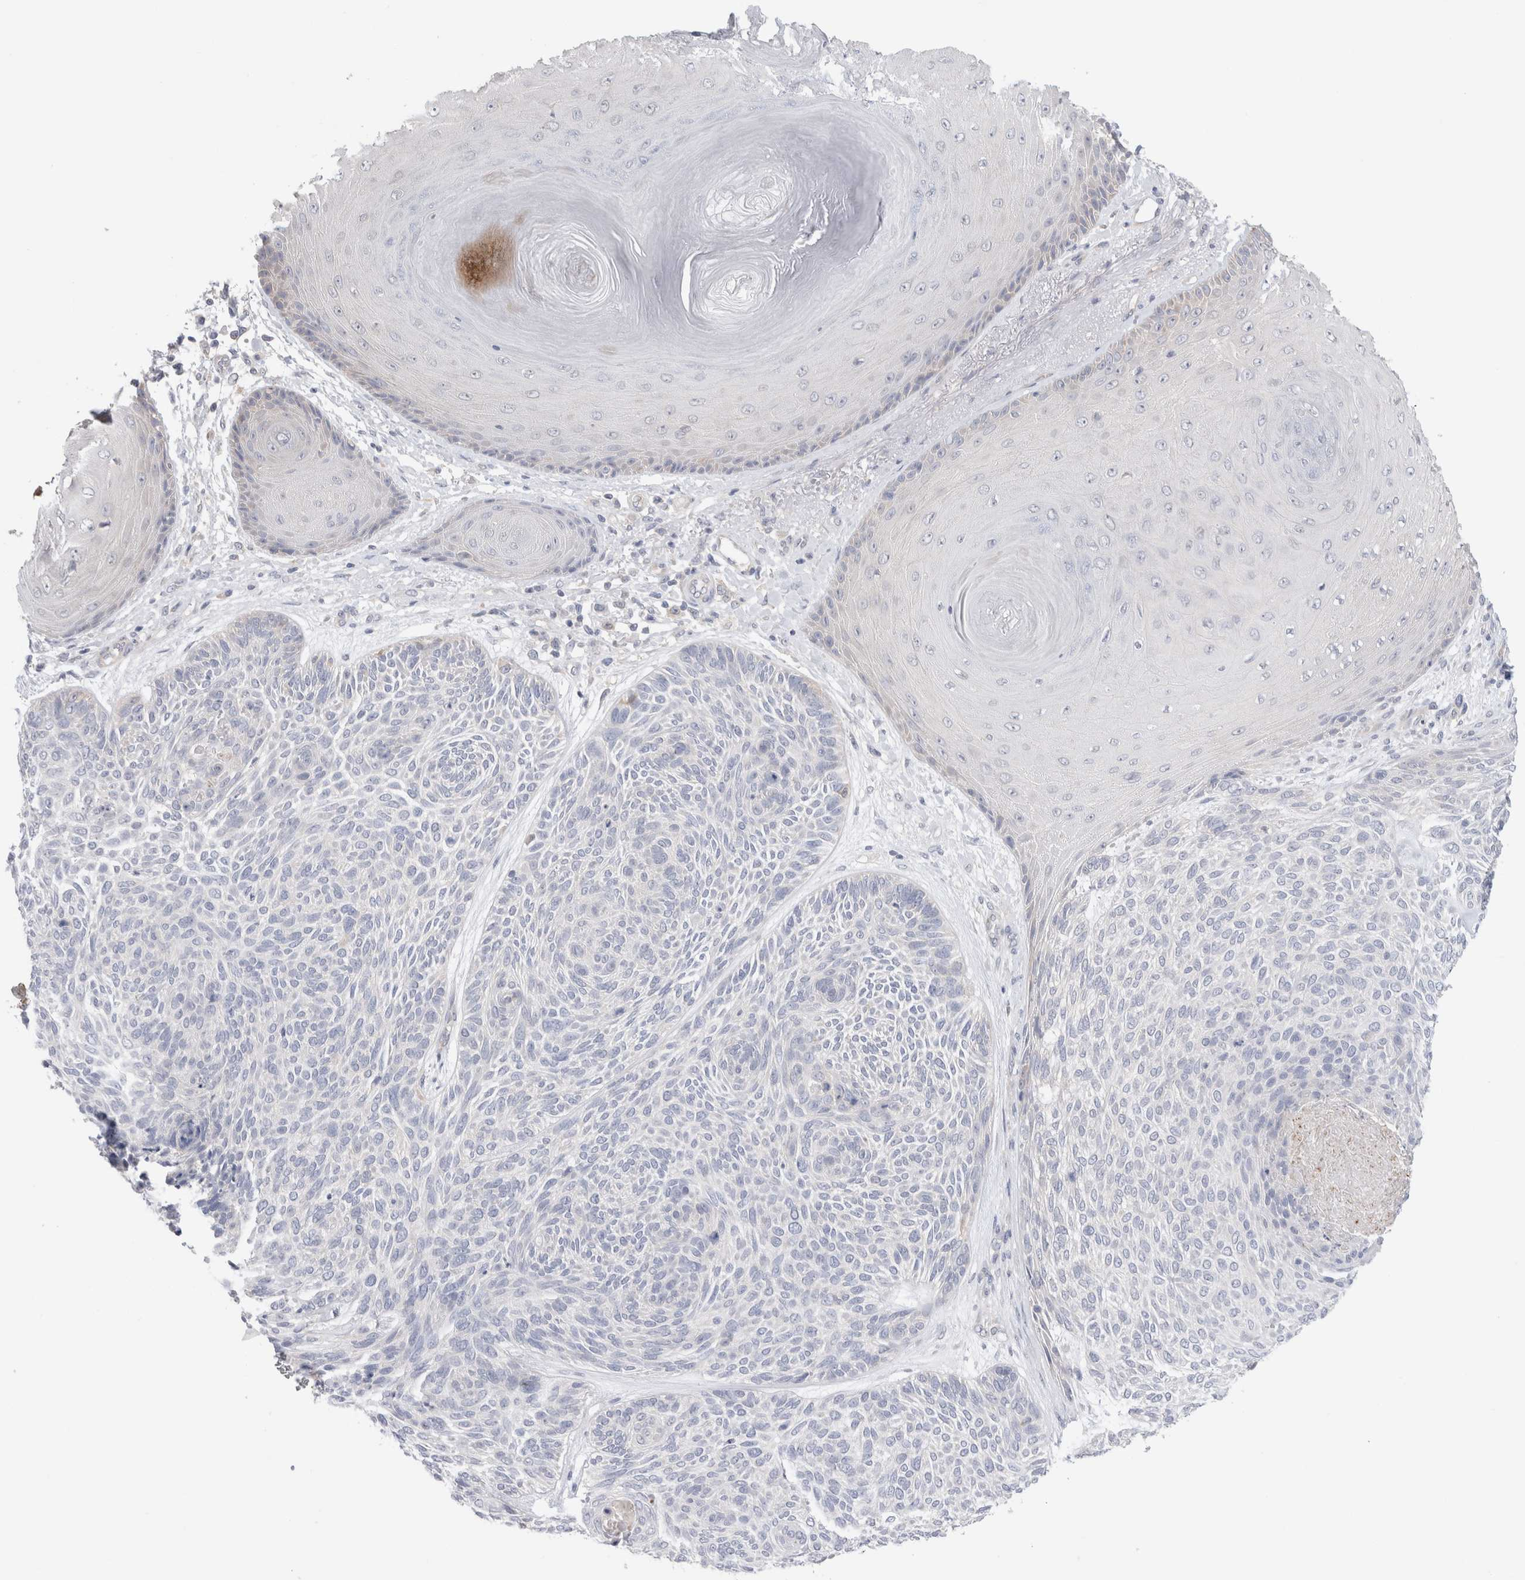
{"staining": {"intensity": "negative", "quantity": "none", "location": "none"}, "tissue": "skin cancer", "cell_type": "Tumor cells", "image_type": "cancer", "snomed": [{"axis": "morphology", "description": "Basal cell carcinoma"}, {"axis": "topography", "description": "Skin"}], "caption": "A photomicrograph of skin basal cell carcinoma stained for a protein reveals no brown staining in tumor cells. Brightfield microscopy of immunohistochemistry (IHC) stained with DAB (3,3'-diaminobenzidine) (brown) and hematoxylin (blue), captured at high magnification.", "gene": "NDOR1", "patient": {"sex": "male", "age": 55}}